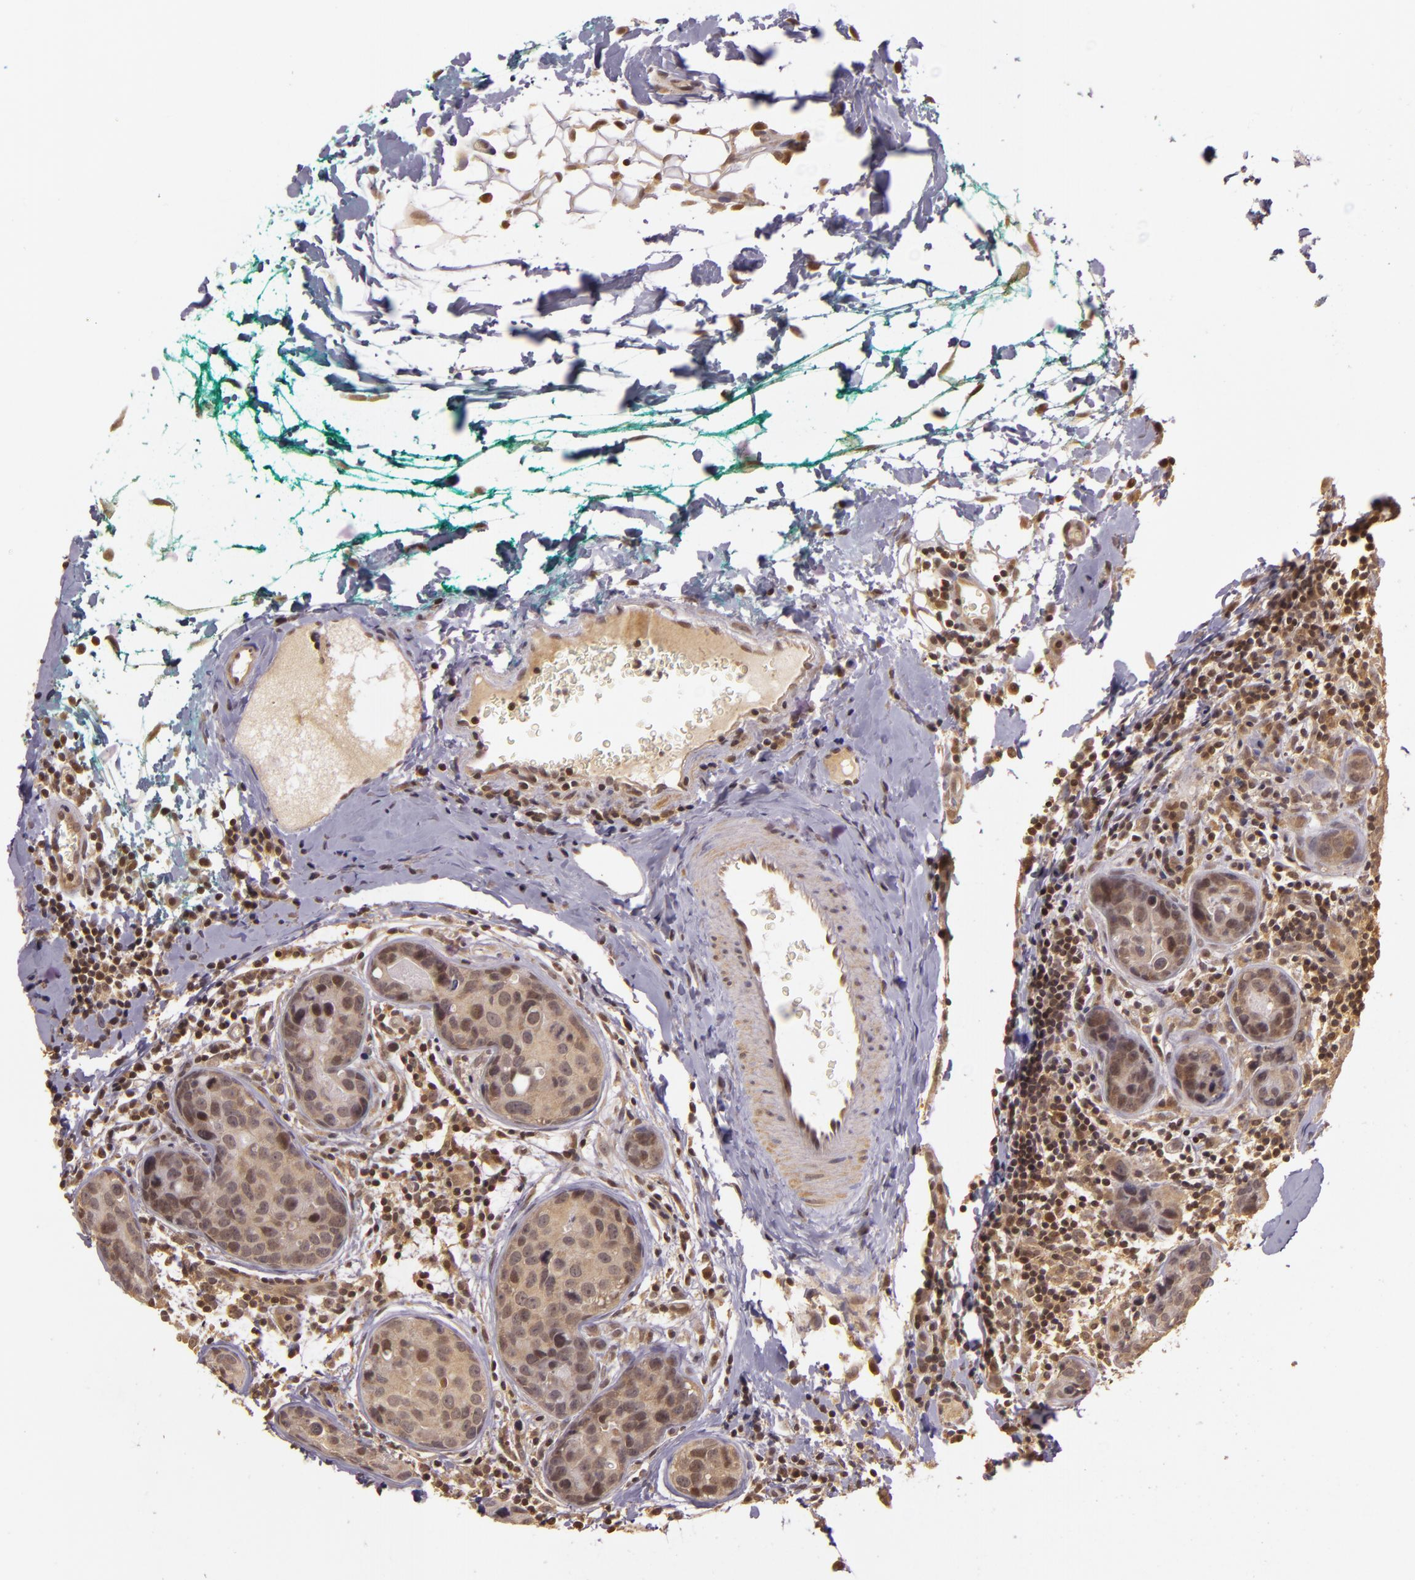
{"staining": {"intensity": "weak", "quantity": ">75%", "location": "cytoplasmic/membranous,nuclear"}, "tissue": "breast cancer", "cell_type": "Tumor cells", "image_type": "cancer", "snomed": [{"axis": "morphology", "description": "Duct carcinoma"}, {"axis": "topography", "description": "Breast"}], "caption": "High-power microscopy captured an immunohistochemistry (IHC) micrograph of breast invasive ductal carcinoma, revealing weak cytoplasmic/membranous and nuclear staining in approximately >75% of tumor cells.", "gene": "TXNRD2", "patient": {"sex": "female", "age": 24}}